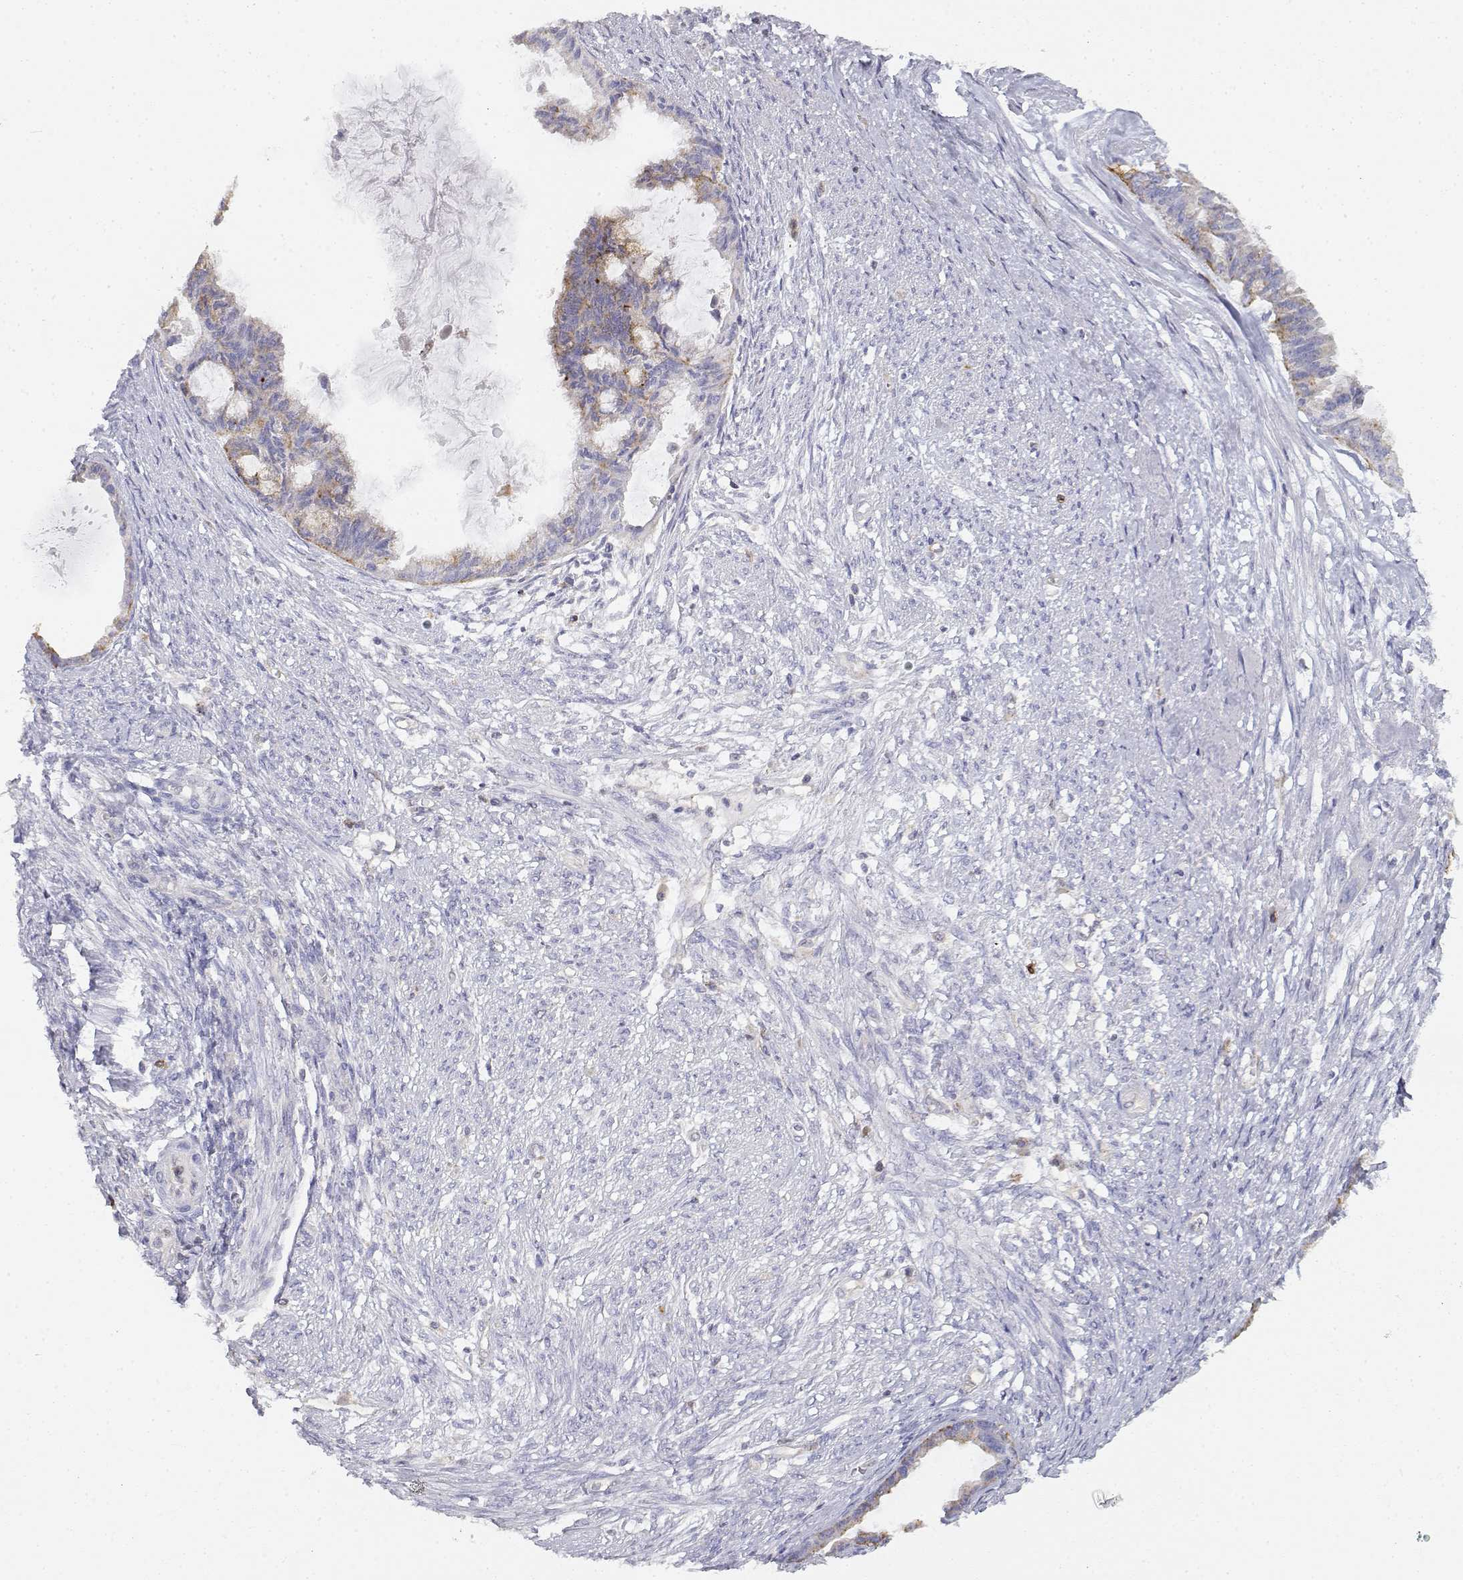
{"staining": {"intensity": "moderate", "quantity": "<25%", "location": "cytoplasmic/membranous"}, "tissue": "endometrial cancer", "cell_type": "Tumor cells", "image_type": "cancer", "snomed": [{"axis": "morphology", "description": "Adenocarcinoma, NOS"}, {"axis": "topography", "description": "Endometrium"}], "caption": "There is low levels of moderate cytoplasmic/membranous expression in tumor cells of endometrial cancer, as demonstrated by immunohistochemical staining (brown color).", "gene": "ADA", "patient": {"sex": "female", "age": 86}}